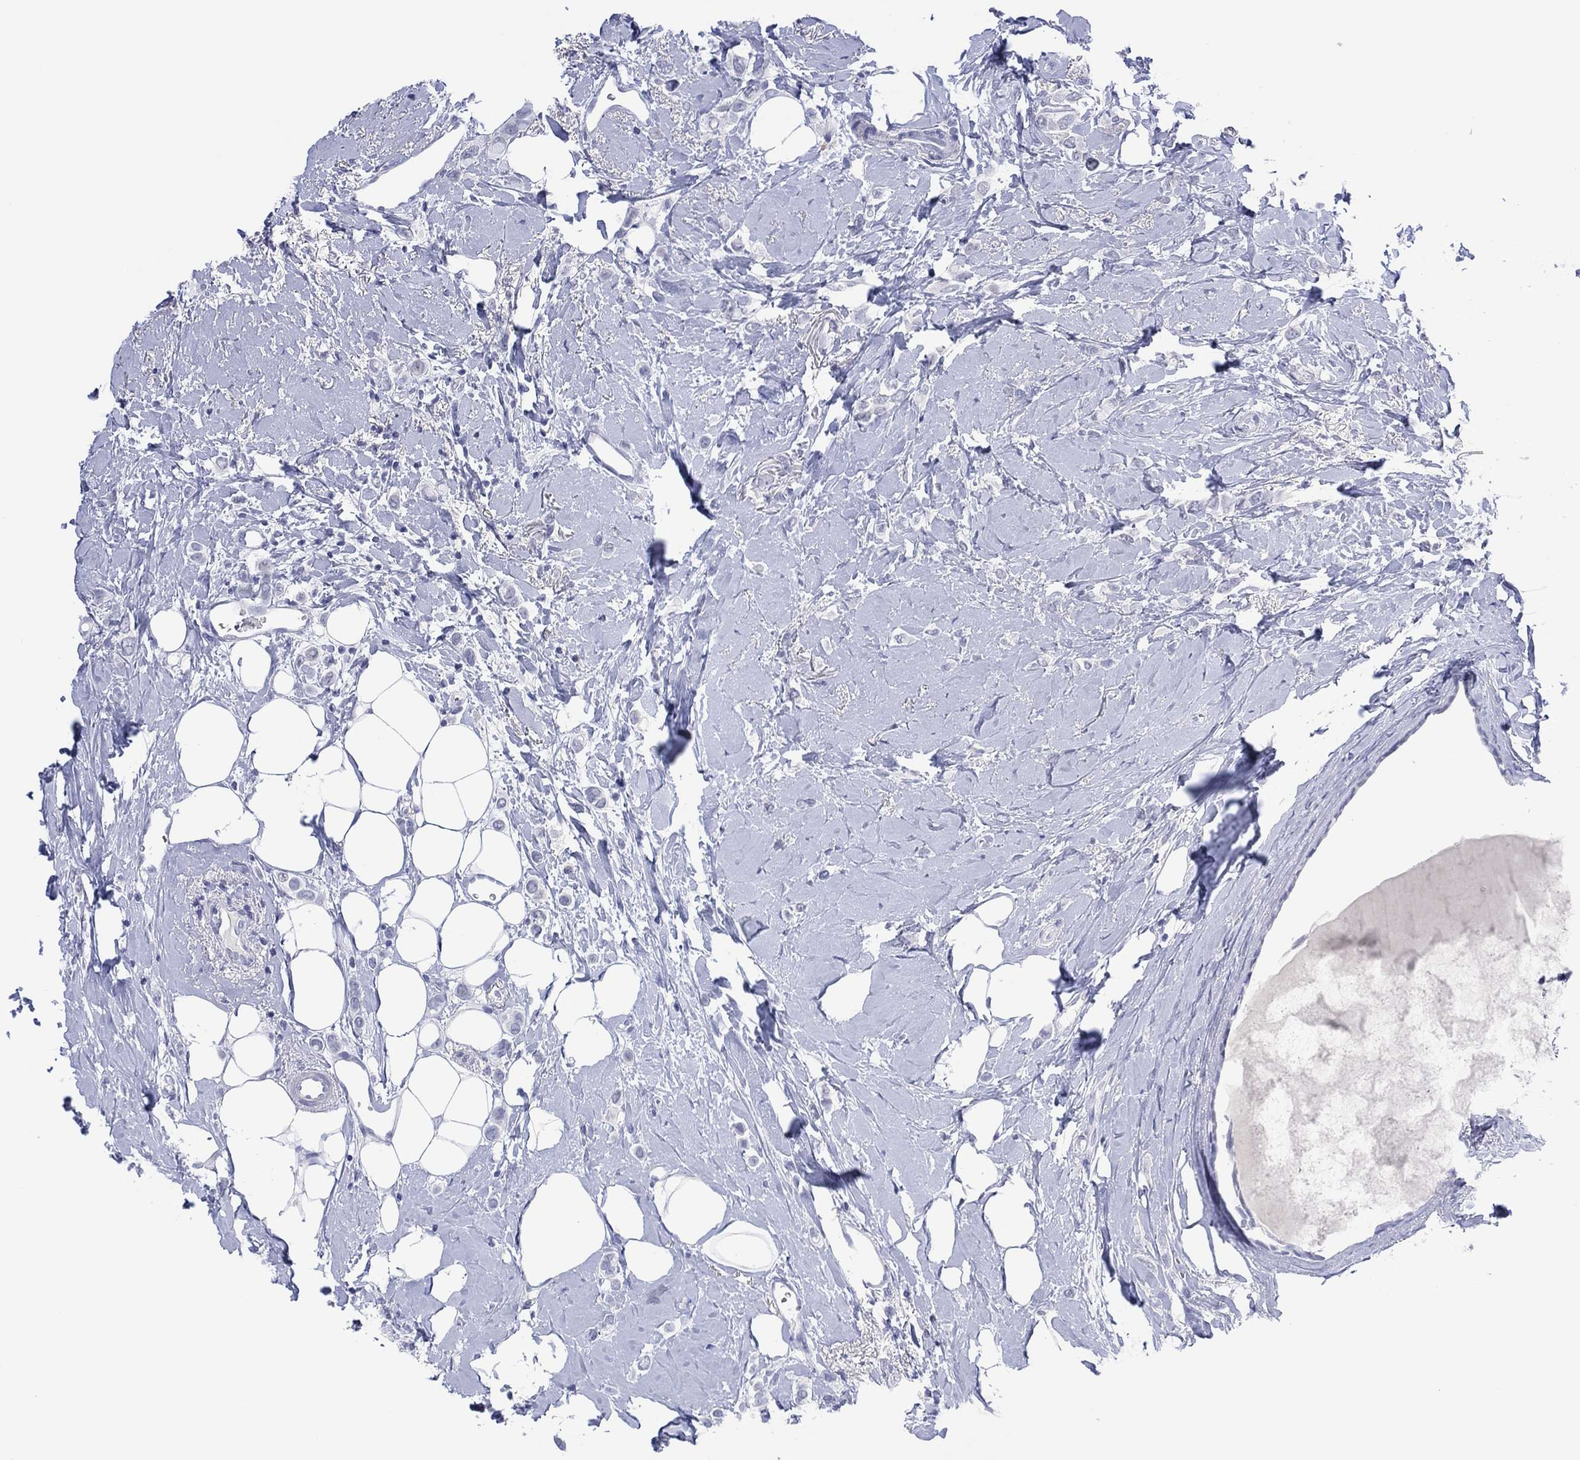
{"staining": {"intensity": "negative", "quantity": "none", "location": "none"}, "tissue": "breast cancer", "cell_type": "Tumor cells", "image_type": "cancer", "snomed": [{"axis": "morphology", "description": "Lobular carcinoma"}, {"axis": "topography", "description": "Breast"}], "caption": "This photomicrograph is of lobular carcinoma (breast) stained with immunohistochemistry to label a protein in brown with the nuclei are counter-stained blue. There is no positivity in tumor cells. Nuclei are stained in blue.", "gene": "UTF1", "patient": {"sex": "female", "age": 66}}